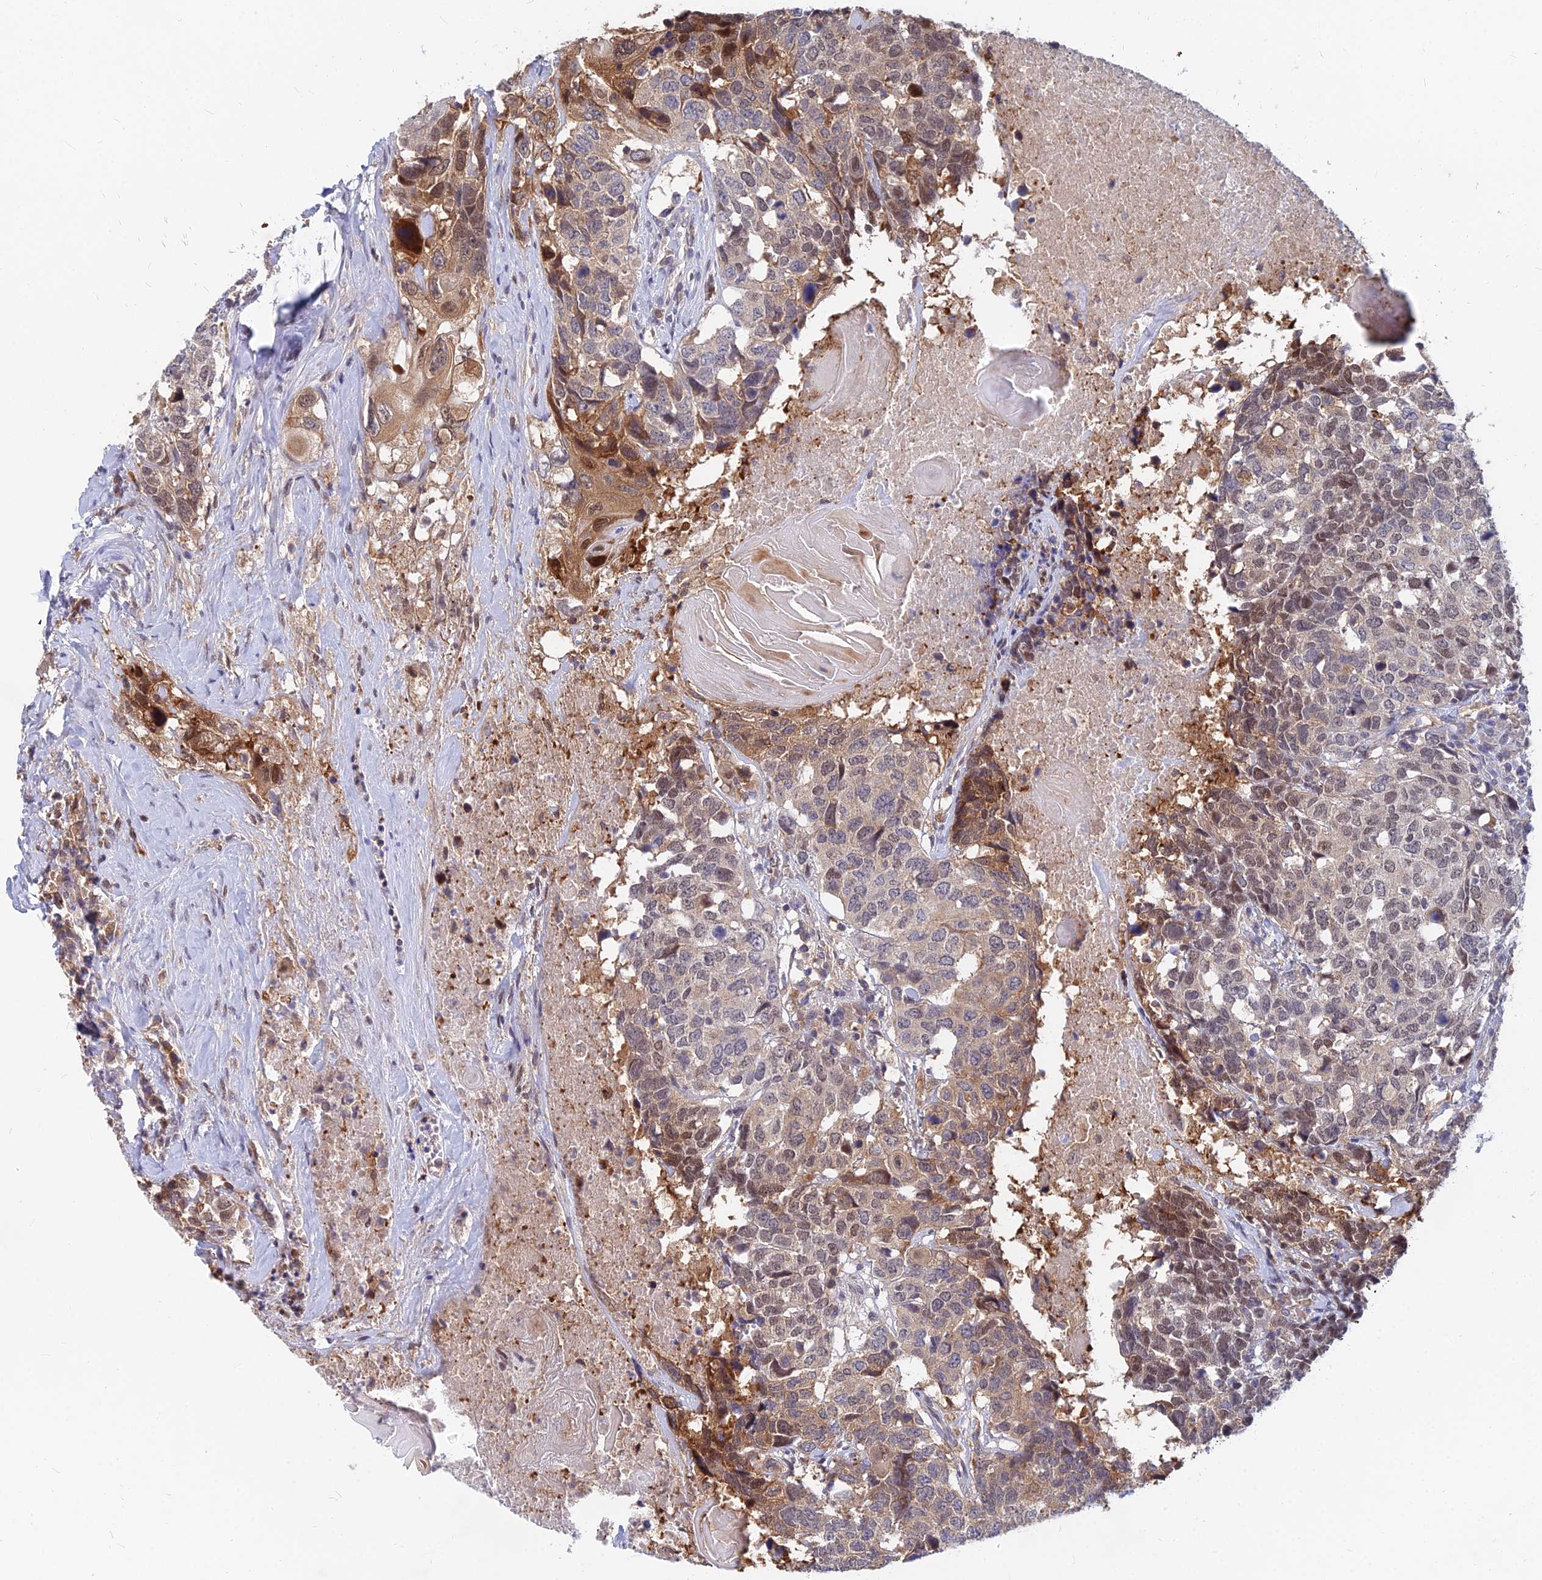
{"staining": {"intensity": "moderate", "quantity": ">75%", "location": "cytoplasmic/membranous,nuclear"}, "tissue": "head and neck cancer", "cell_type": "Tumor cells", "image_type": "cancer", "snomed": [{"axis": "morphology", "description": "Squamous cell carcinoma, NOS"}, {"axis": "topography", "description": "Head-Neck"}], "caption": "Tumor cells show medium levels of moderate cytoplasmic/membranous and nuclear expression in about >75% of cells in head and neck cancer.", "gene": "B3GALT4", "patient": {"sex": "male", "age": 66}}